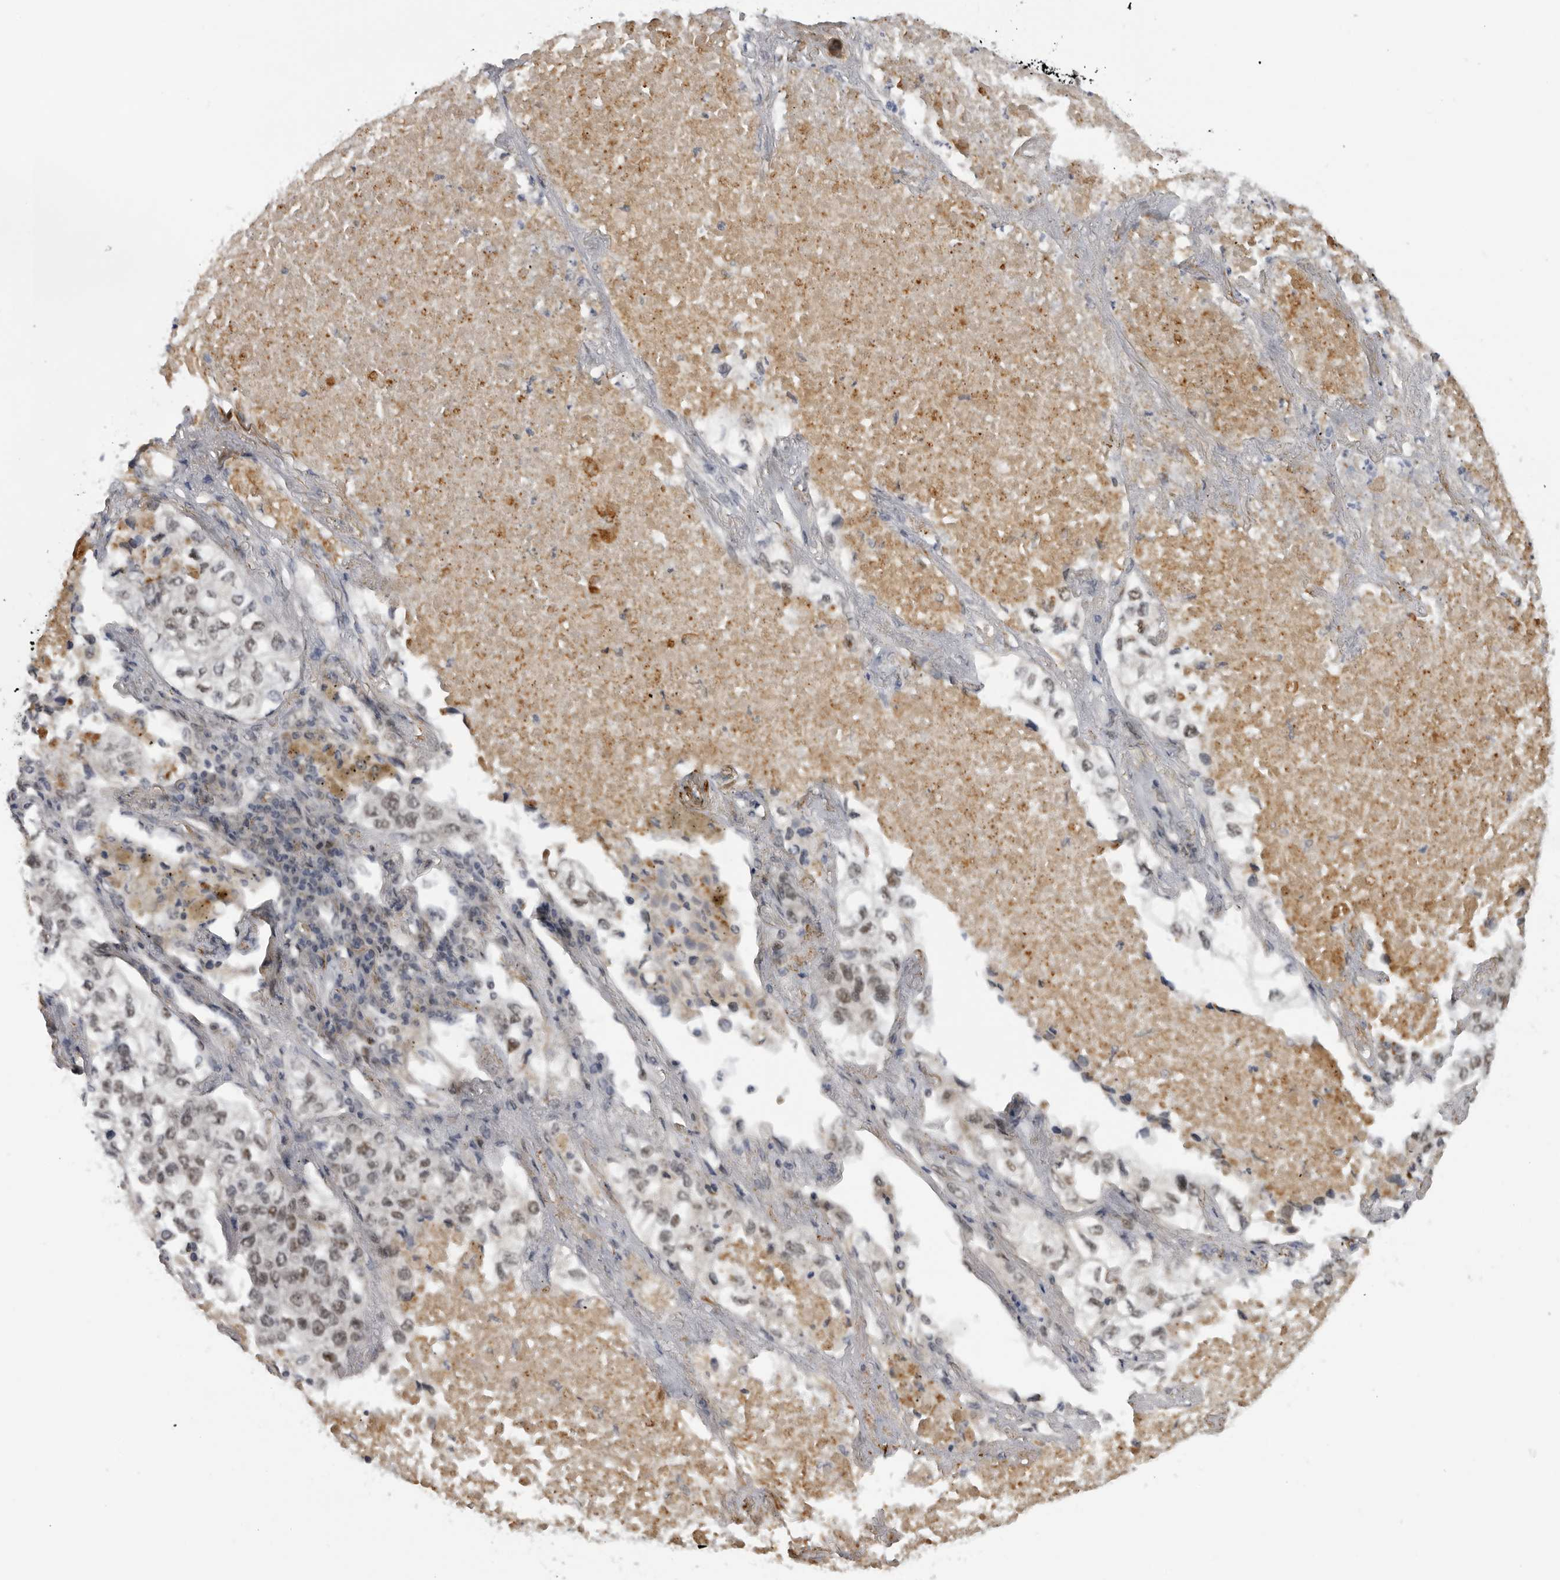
{"staining": {"intensity": "moderate", "quantity": ">75%", "location": "nuclear"}, "tissue": "lung cancer", "cell_type": "Tumor cells", "image_type": "cancer", "snomed": [{"axis": "morphology", "description": "Adenocarcinoma, NOS"}, {"axis": "topography", "description": "Lung"}], "caption": "Human lung adenocarcinoma stained with a protein marker exhibits moderate staining in tumor cells.", "gene": "ALPK2", "patient": {"sex": "male", "age": 63}}